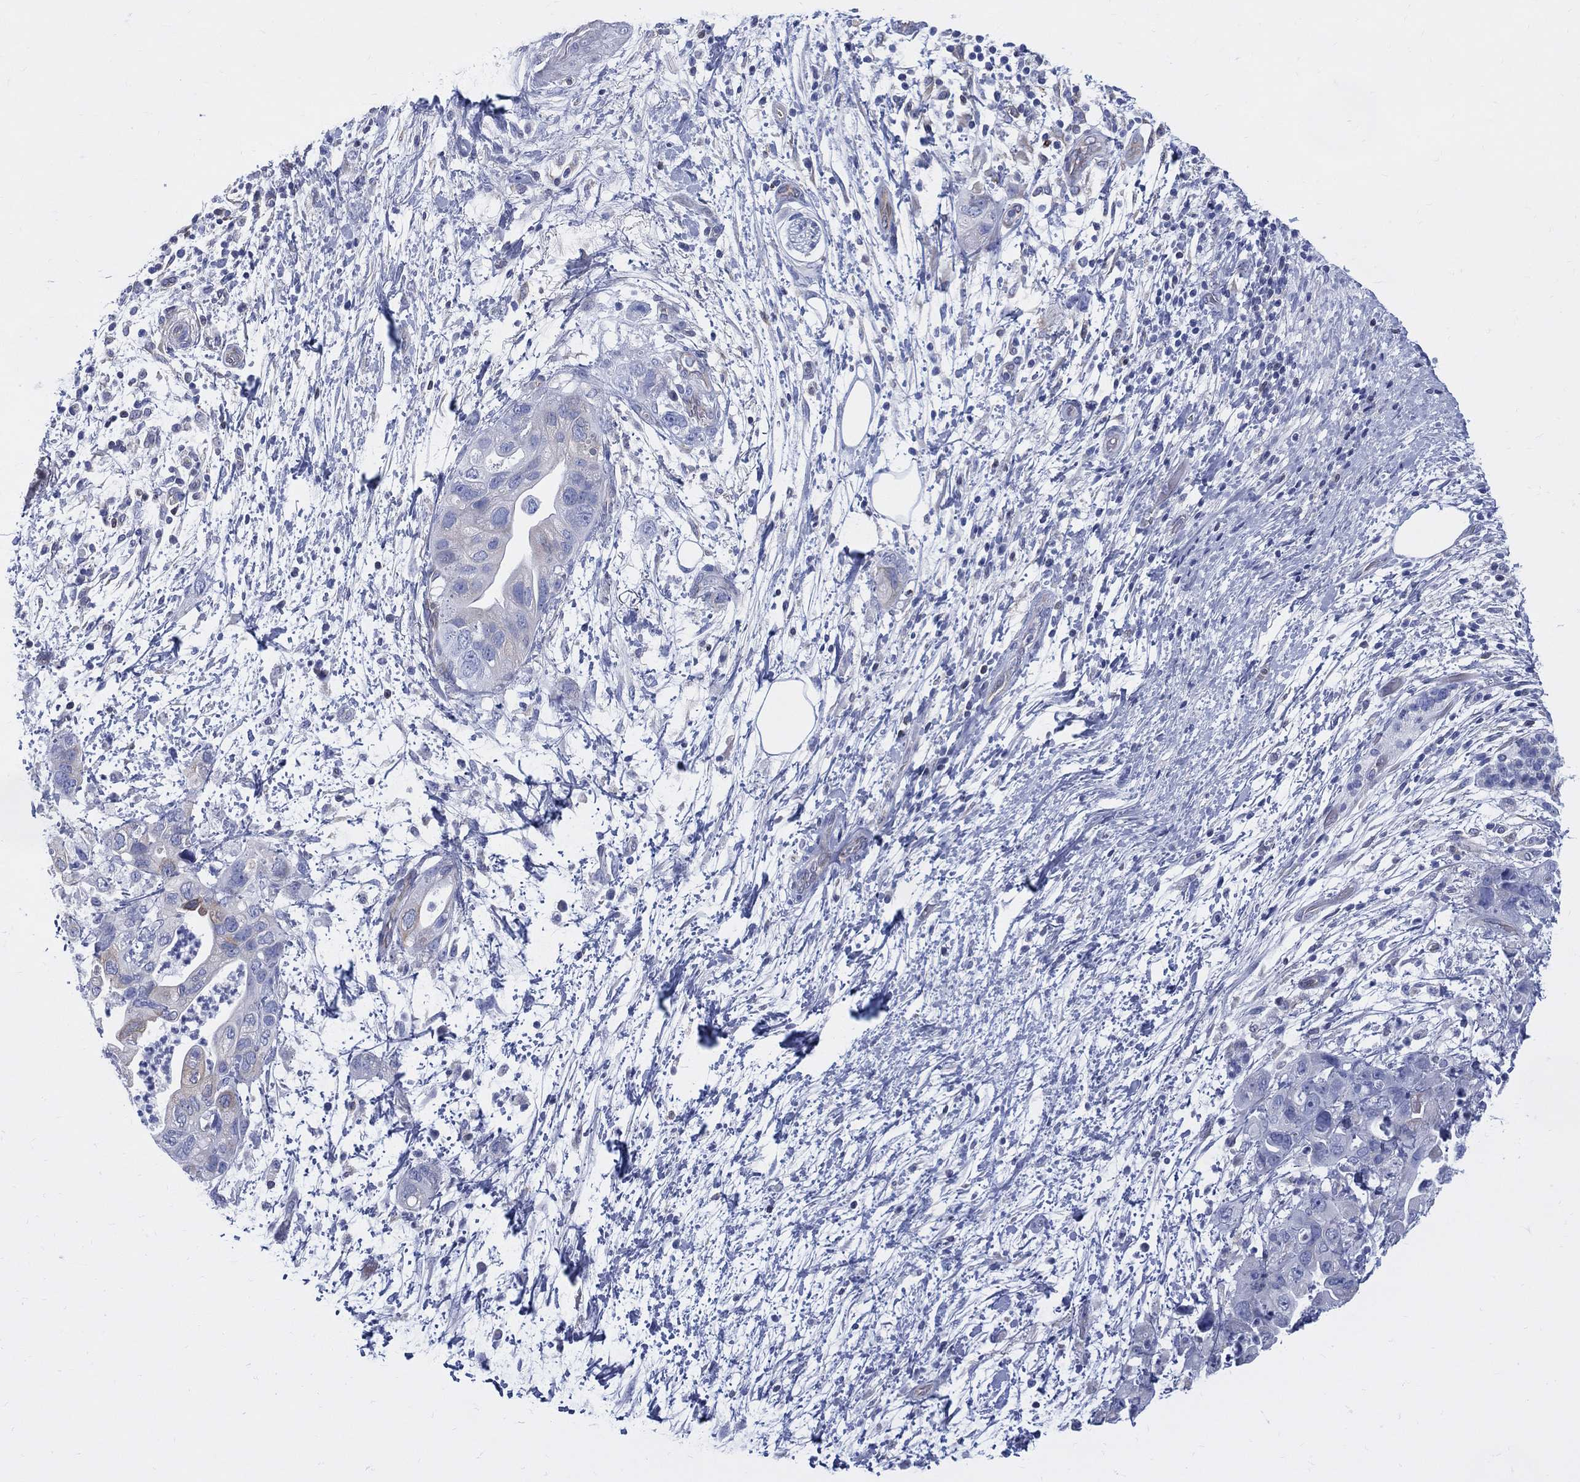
{"staining": {"intensity": "negative", "quantity": "none", "location": "none"}, "tissue": "pancreatic cancer", "cell_type": "Tumor cells", "image_type": "cancer", "snomed": [{"axis": "morphology", "description": "Adenocarcinoma, NOS"}, {"axis": "topography", "description": "Pancreas"}], "caption": "A micrograph of pancreatic cancer (adenocarcinoma) stained for a protein reveals no brown staining in tumor cells. Brightfield microscopy of immunohistochemistry (IHC) stained with DAB (3,3'-diaminobenzidine) (brown) and hematoxylin (blue), captured at high magnification.", "gene": "DDI1", "patient": {"sex": "female", "age": 72}}